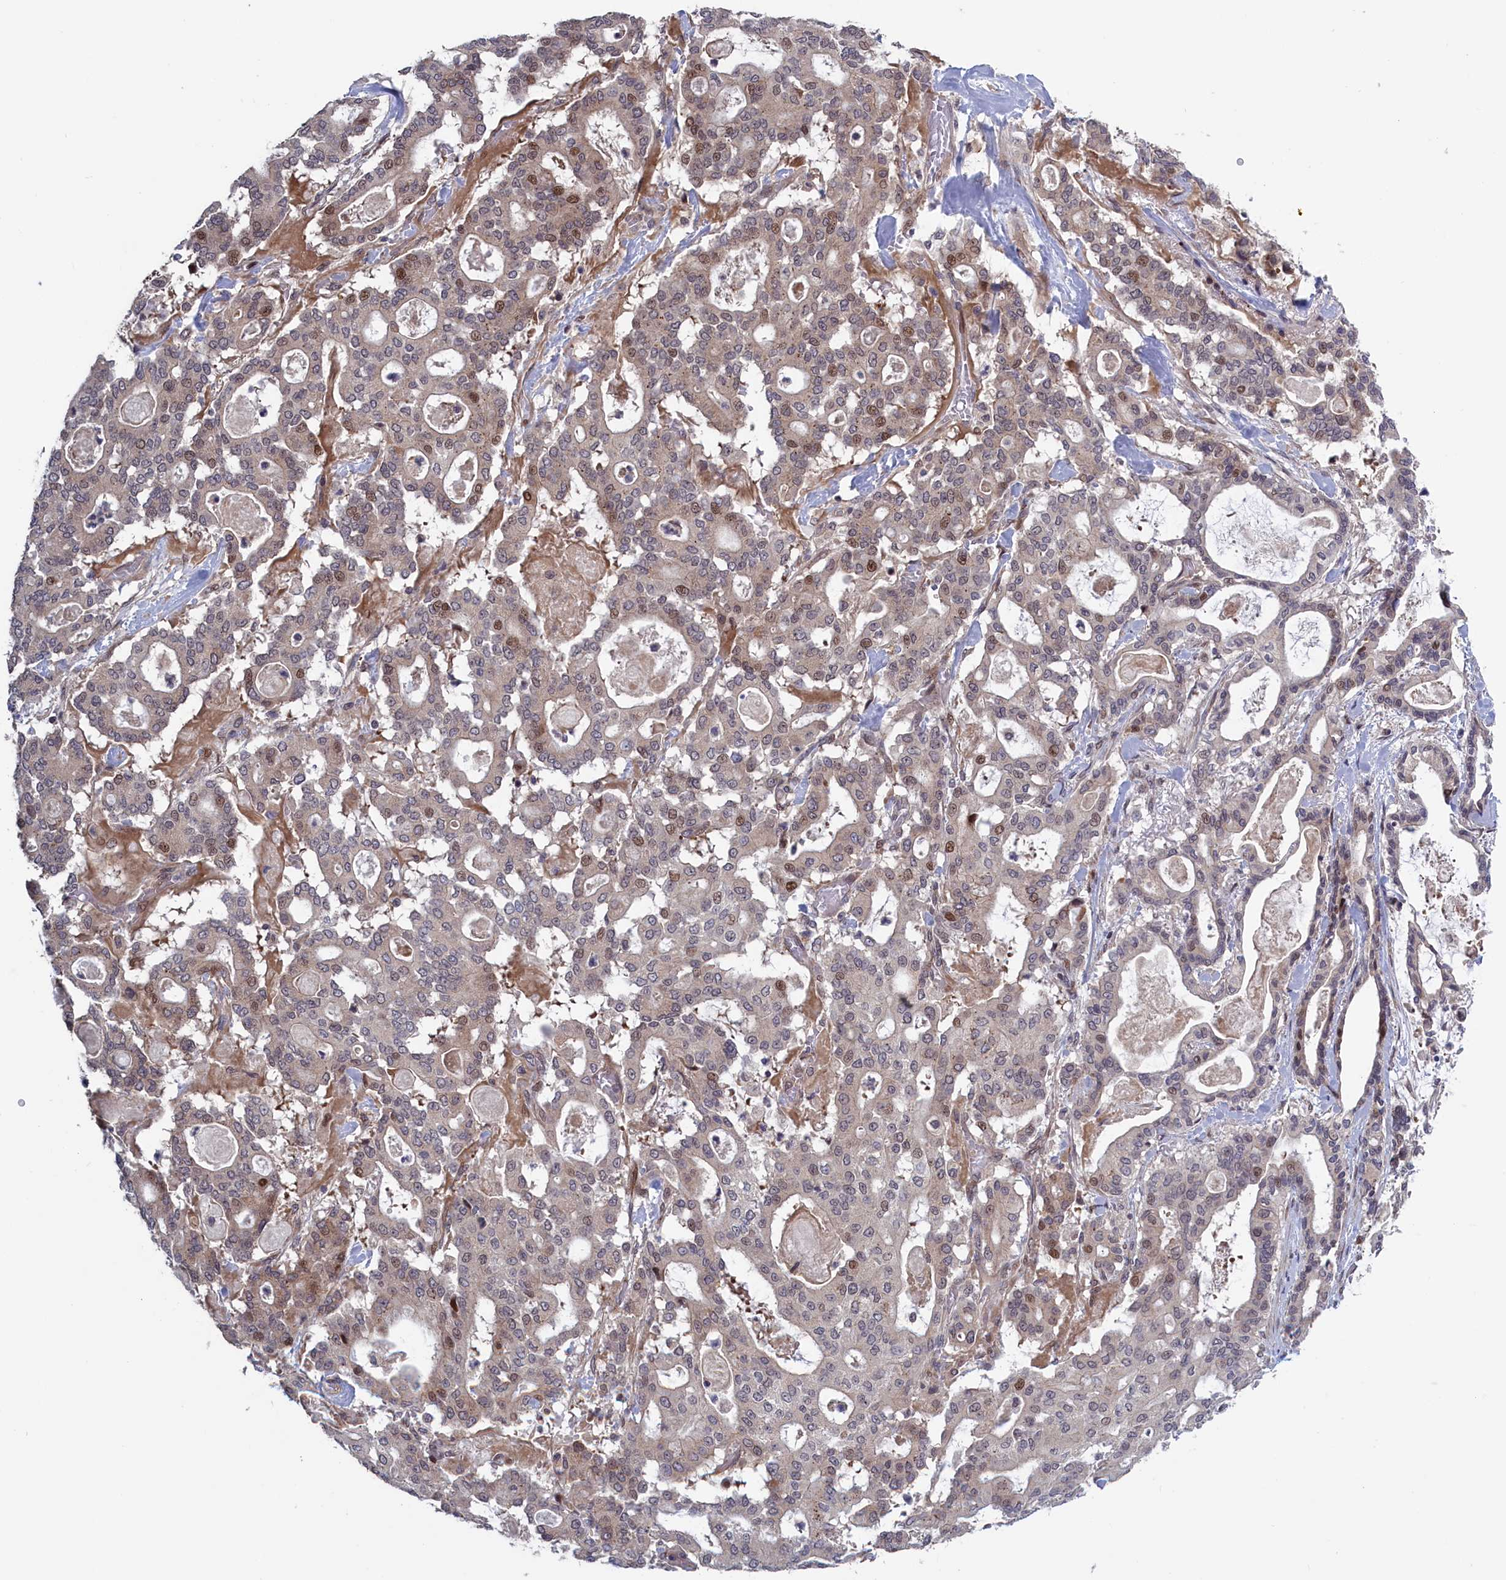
{"staining": {"intensity": "moderate", "quantity": "25%-75%", "location": "cytoplasmic/membranous,nuclear"}, "tissue": "pancreatic cancer", "cell_type": "Tumor cells", "image_type": "cancer", "snomed": [{"axis": "morphology", "description": "Adenocarcinoma, NOS"}, {"axis": "topography", "description": "Pancreas"}], "caption": "Moderate cytoplasmic/membranous and nuclear protein positivity is present in approximately 25%-75% of tumor cells in pancreatic adenocarcinoma.", "gene": "LSG1", "patient": {"sex": "male", "age": 63}}